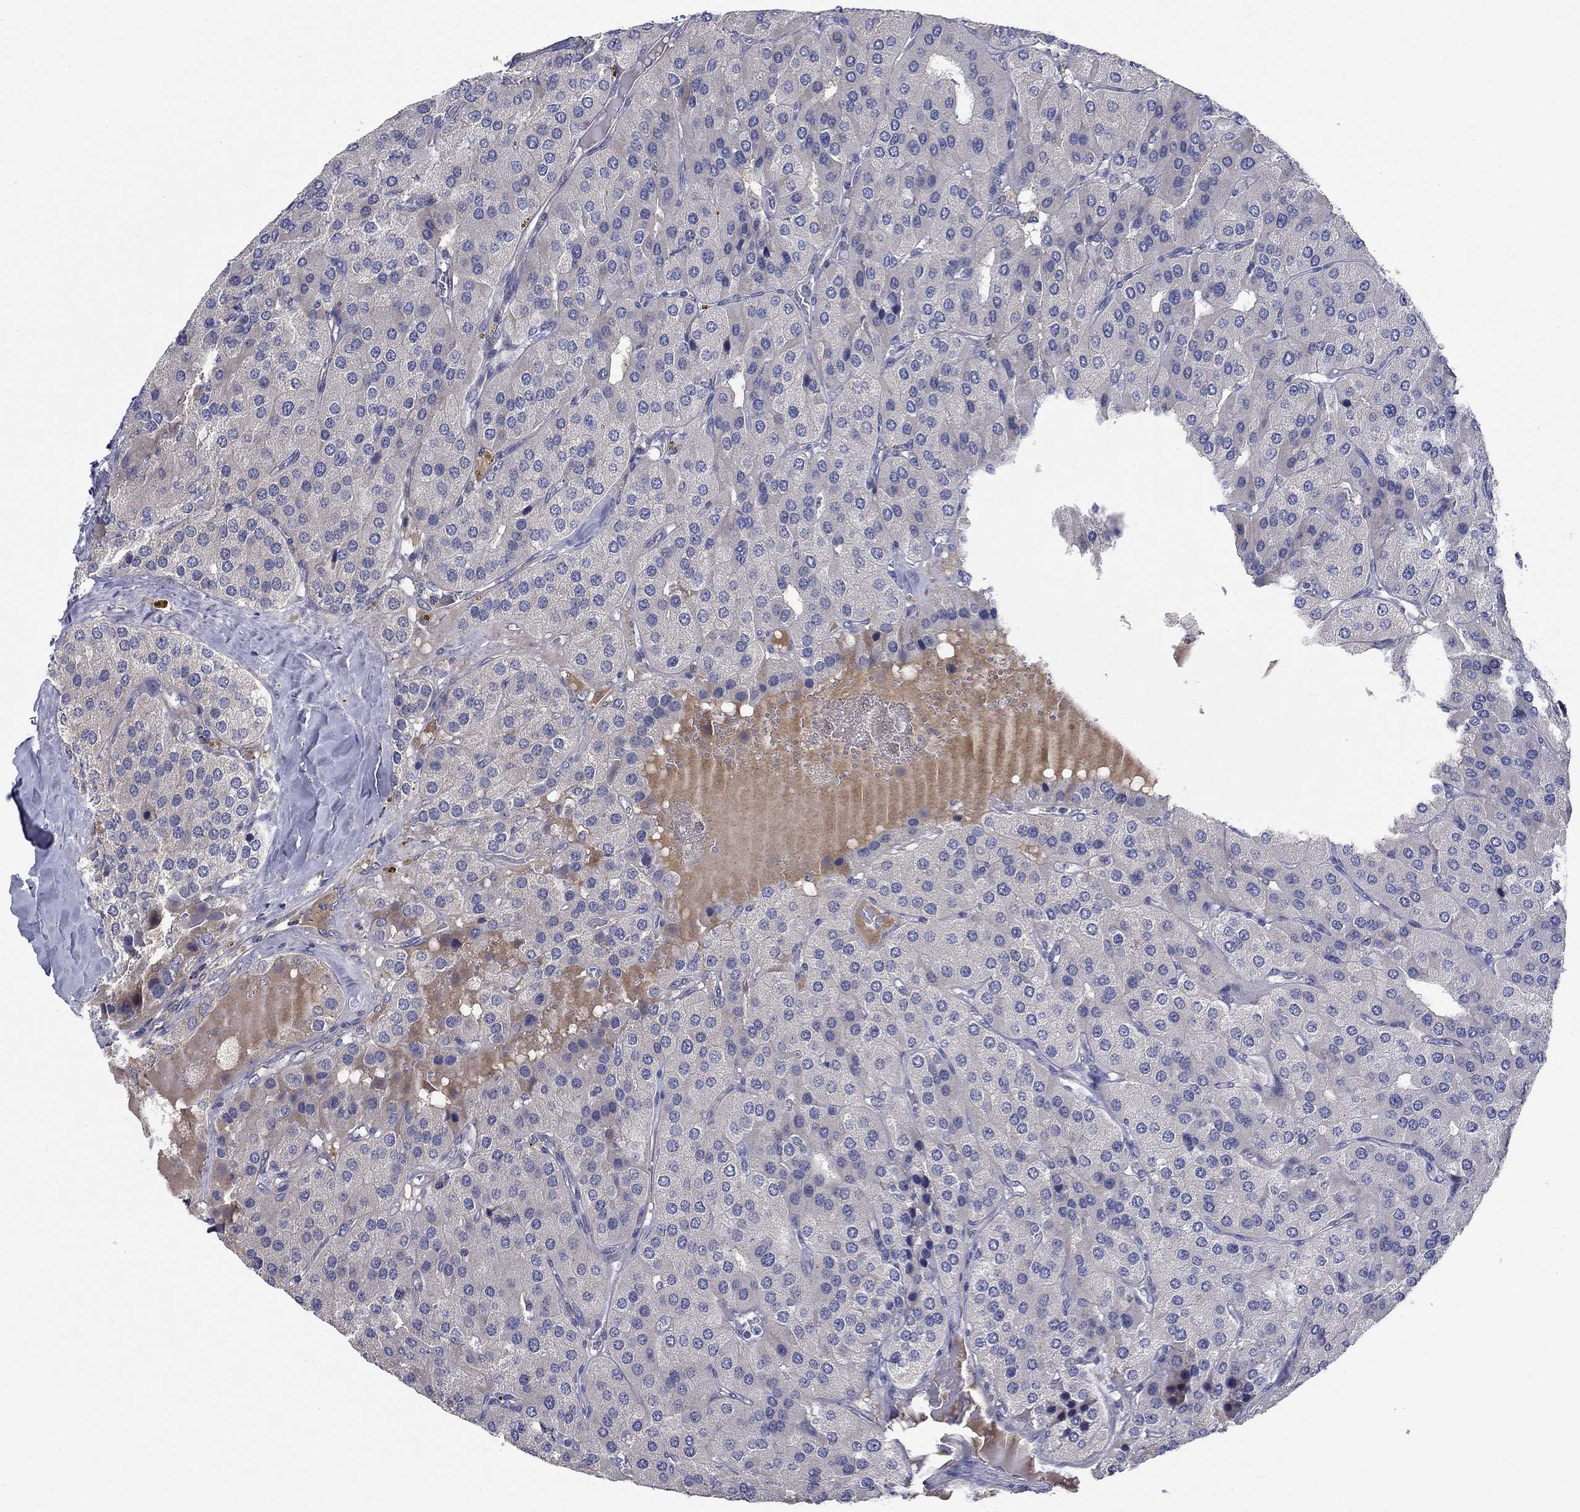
{"staining": {"intensity": "negative", "quantity": "none", "location": "none"}, "tissue": "parathyroid gland", "cell_type": "Glandular cells", "image_type": "normal", "snomed": [{"axis": "morphology", "description": "Normal tissue, NOS"}, {"axis": "morphology", "description": "Adenoma, NOS"}, {"axis": "topography", "description": "Parathyroid gland"}], "caption": "DAB (3,3'-diaminobenzidine) immunohistochemical staining of benign parathyroid gland exhibits no significant positivity in glandular cells. Brightfield microscopy of IHC stained with DAB (3,3'-diaminobenzidine) (brown) and hematoxylin (blue), captured at high magnification.", "gene": "GRK7", "patient": {"sex": "female", "age": 86}}